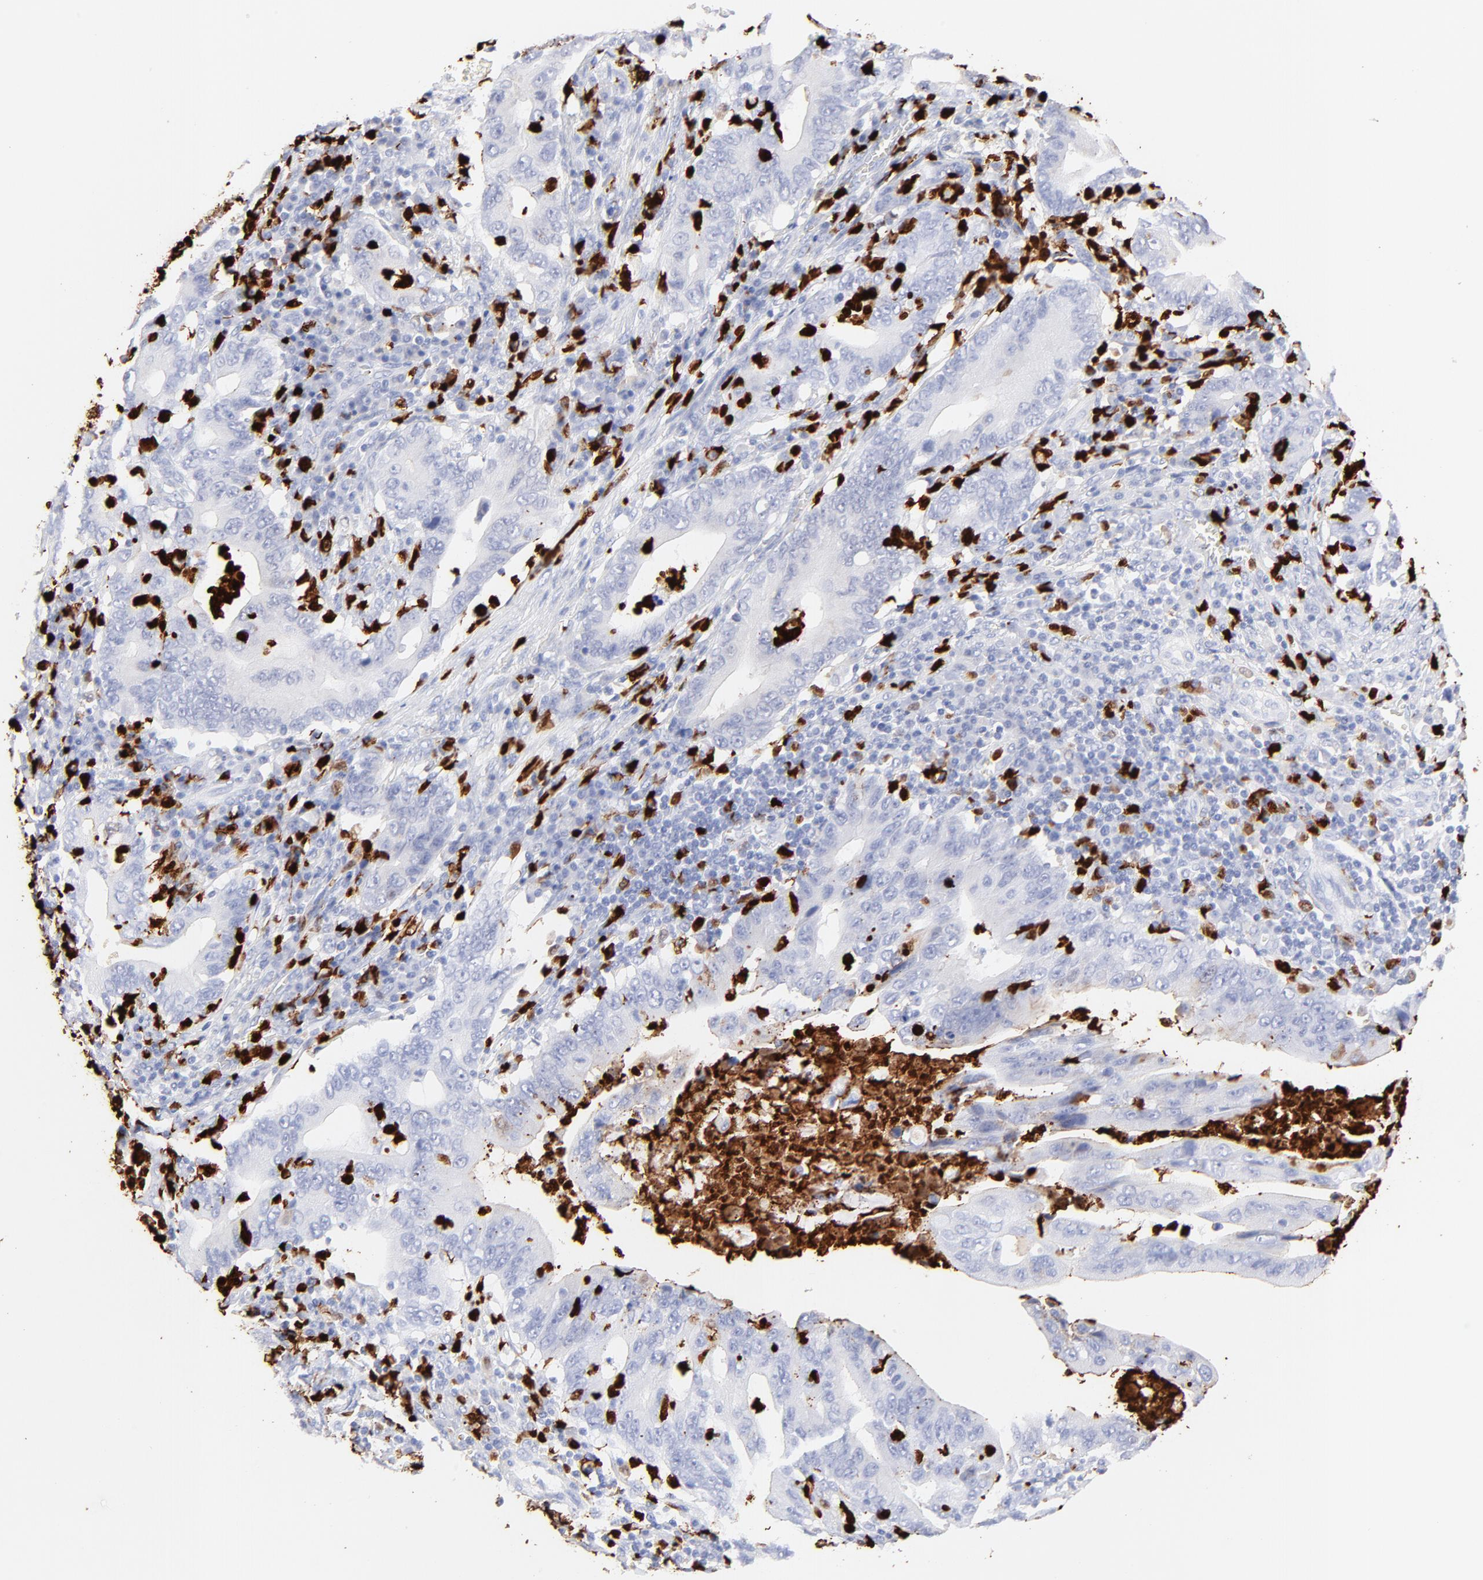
{"staining": {"intensity": "negative", "quantity": "none", "location": "none"}, "tissue": "stomach cancer", "cell_type": "Tumor cells", "image_type": "cancer", "snomed": [{"axis": "morphology", "description": "Adenocarcinoma, NOS"}, {"axis": "topography", "description": "Stomach, upper"}], "caption": "Stomach cancer (adenocarcinoma) was stained to show a protein in brown. There is no significant positivity in tumor cells.", "gene": "S100A12", "patient": {"sex": "male", "age": 63}}